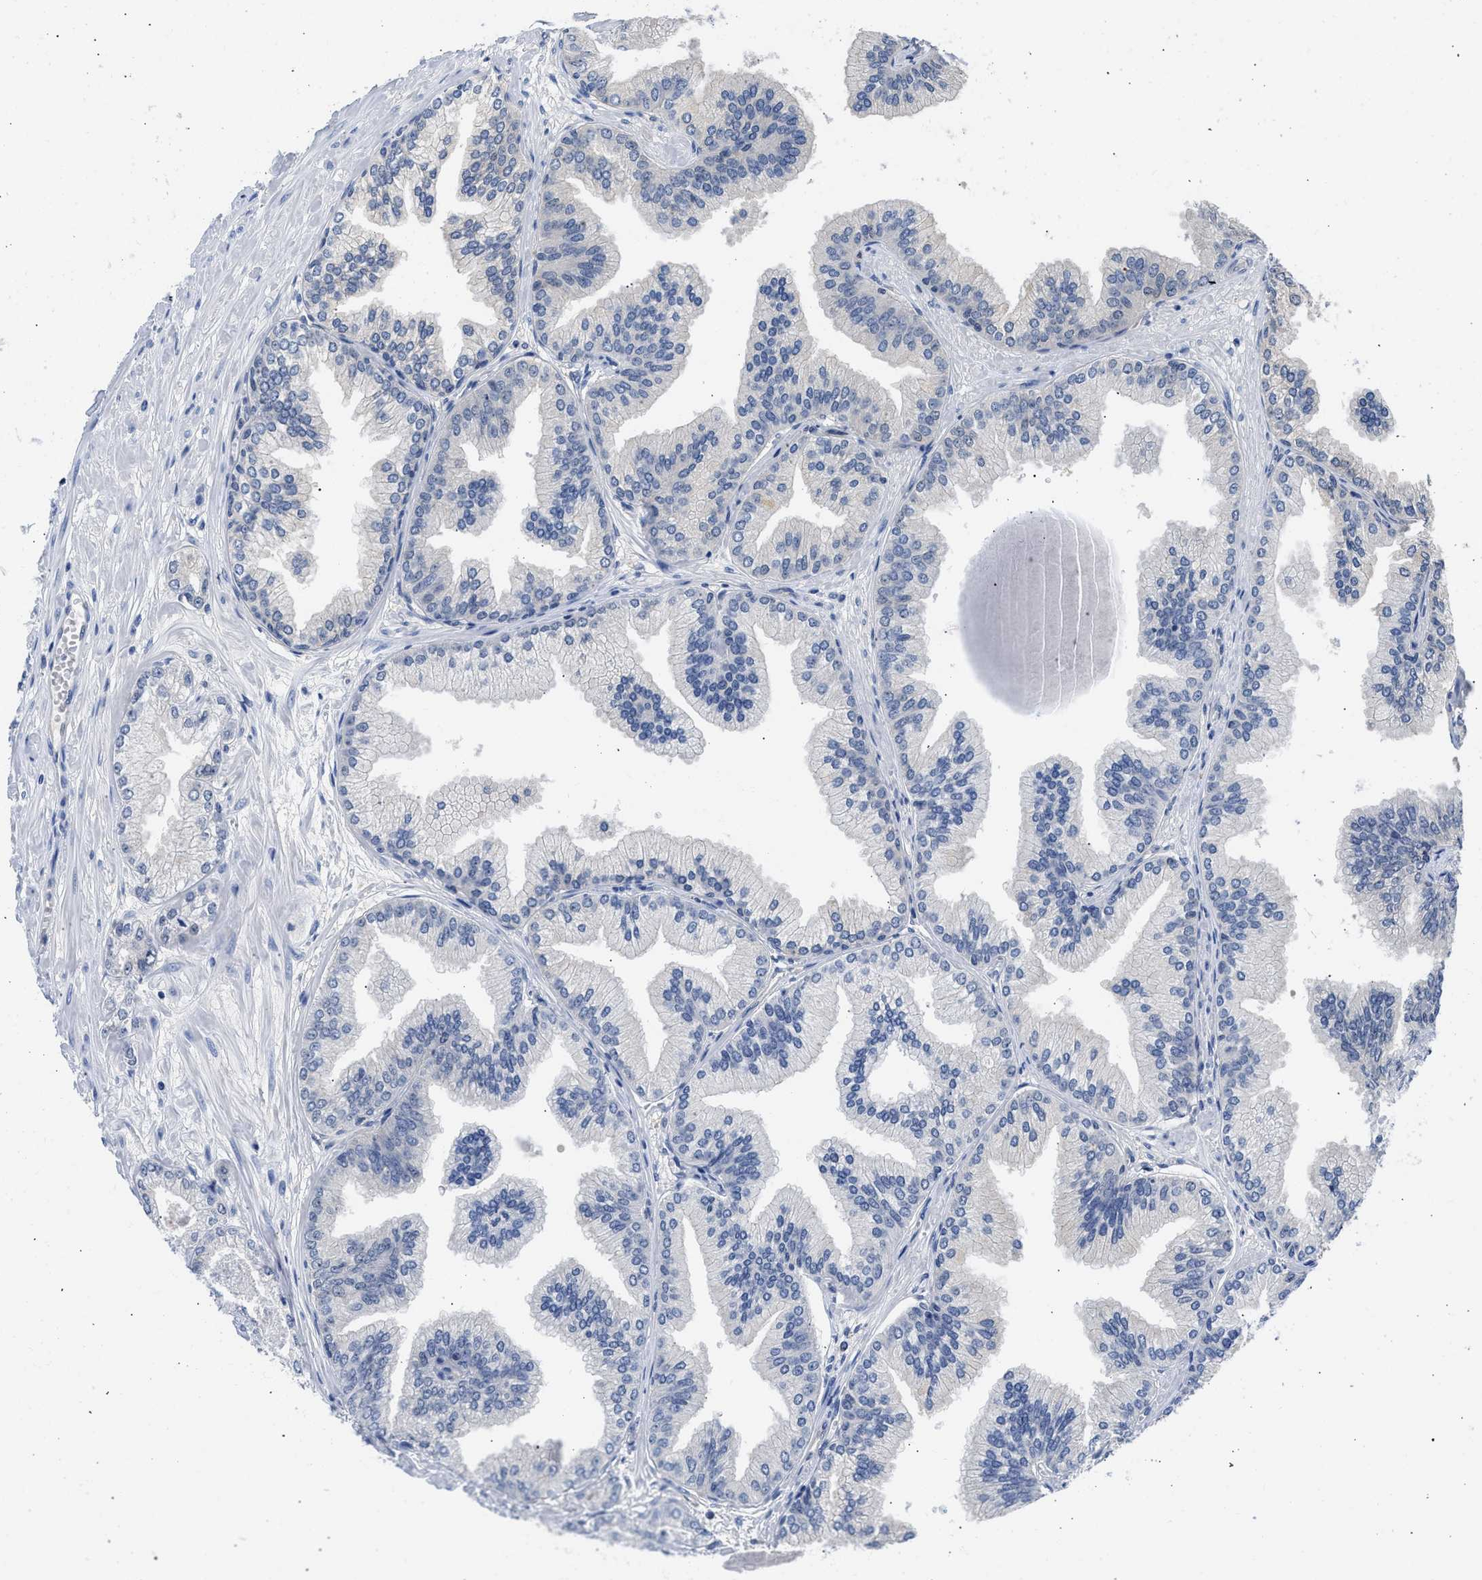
{"staining": {"intensity": "negative", "quantity": "none", "location": "none"}, "tissue": "prostate cancer", "cell_type": "Tumor cells", "image_type": "cancer", "snomed": [{"axis": "morphology", "description": "Adenocarcinoma, Low grade"}, {"axis": "topography", "description": "Prostate"}], "caption": "DAB immunohistochemical staining of human prostate cancer (adenocarcinoma (low-grade)) shows no significant positivity in tumor cells.", "gene": "XPO5", "patient": {"sex": "male", "age": 52}}